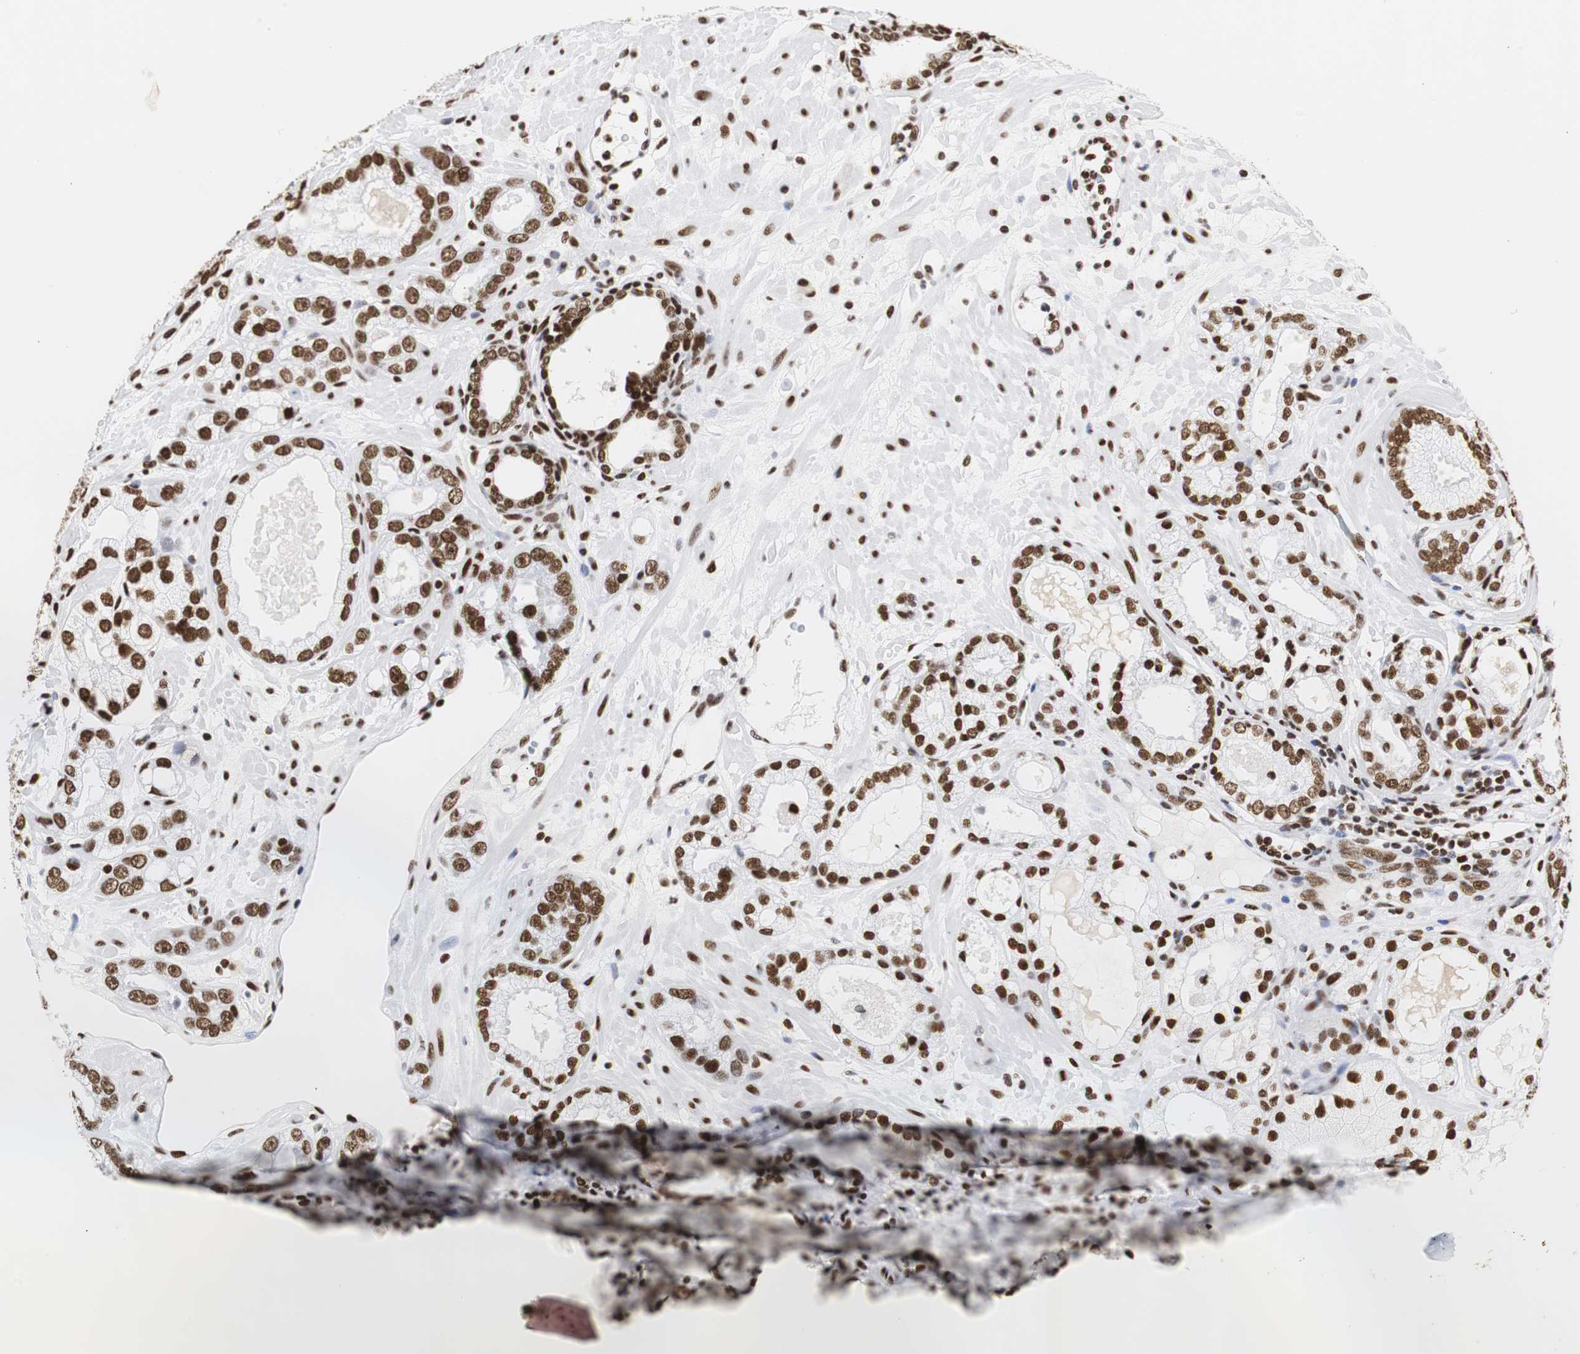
{"staining": {"intensity": "strong", "quantity": ">75%", "location": "nuclear"}, "tissue": "prostate cancer", "cell_type": "Tumor cells", "image_type": "cancer", "snomed": [{"axis": "morphology", "description": "Adenocarcinoma, Low grade"}, {"axis": "topography", "description": "Prostate"}], "caption": "Low-grade adenocarcinoma (prostate) stained with DAB (3,3'-diaminobenzidine) immunohistochemistry demonstrates high levels of strong nuclear positivity in approximately >75% of tumor cells.", "gene": "HNRNPH2", "patient": {"sex": "male", "age": 57}}